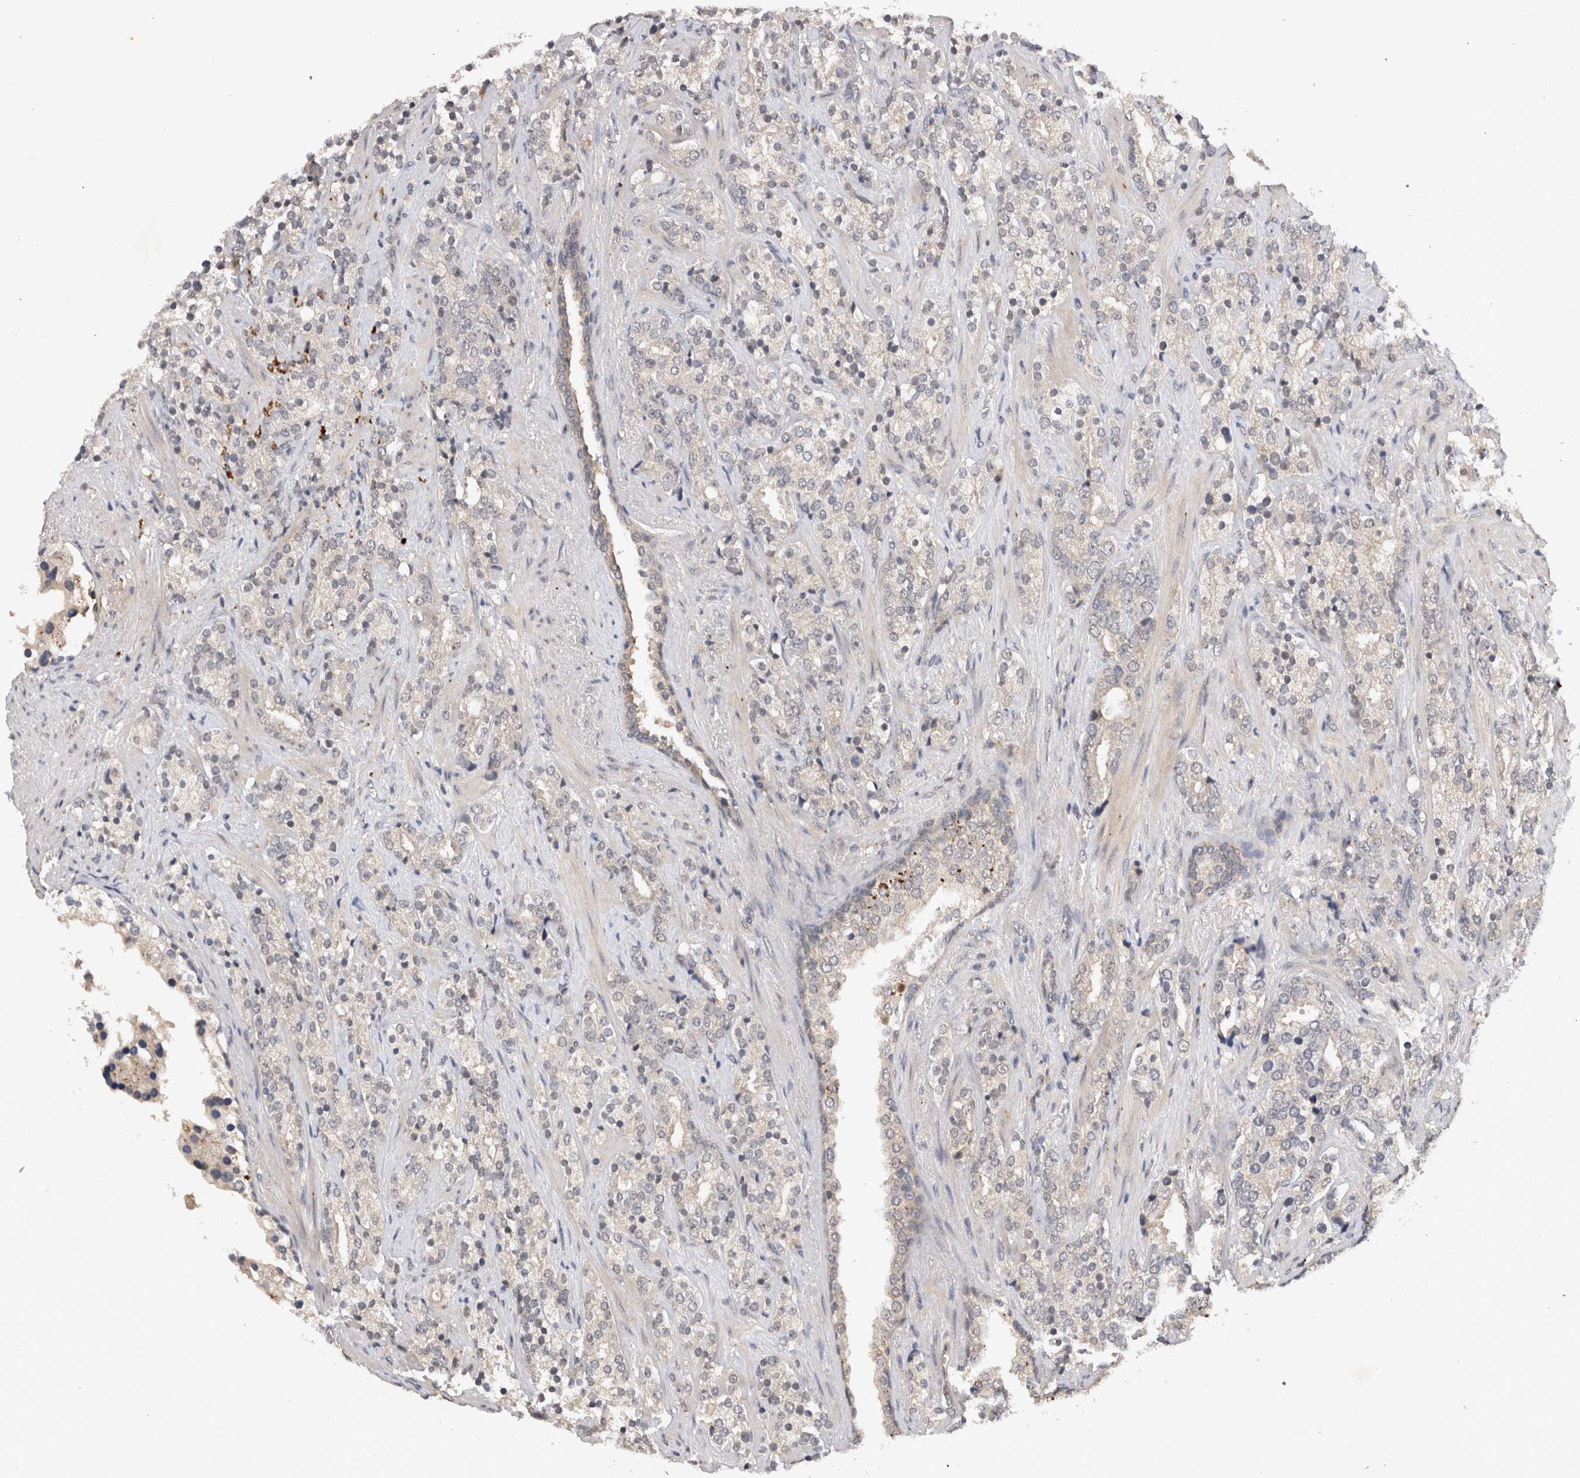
{"staining": {"intensity": "negative", "quantity": "none", "location": "none"}, "tissue": "prostate cancer", "cell_type": "Tumor cells", "image_type": "cancer", "snomed": [{"axis": "morphology", "description": "Adenocarcinoma, High grade"}, {"axis": "topography", "description": "Prostate"}], "caption": "A high-resolution histopathology image shows immunohistochemistry (IHC) staining of prostate cancer, which exhibits no significant expression in tumor cells.", "gene": "RASSF3", "patient": {"sex": "male", "age": 71}}